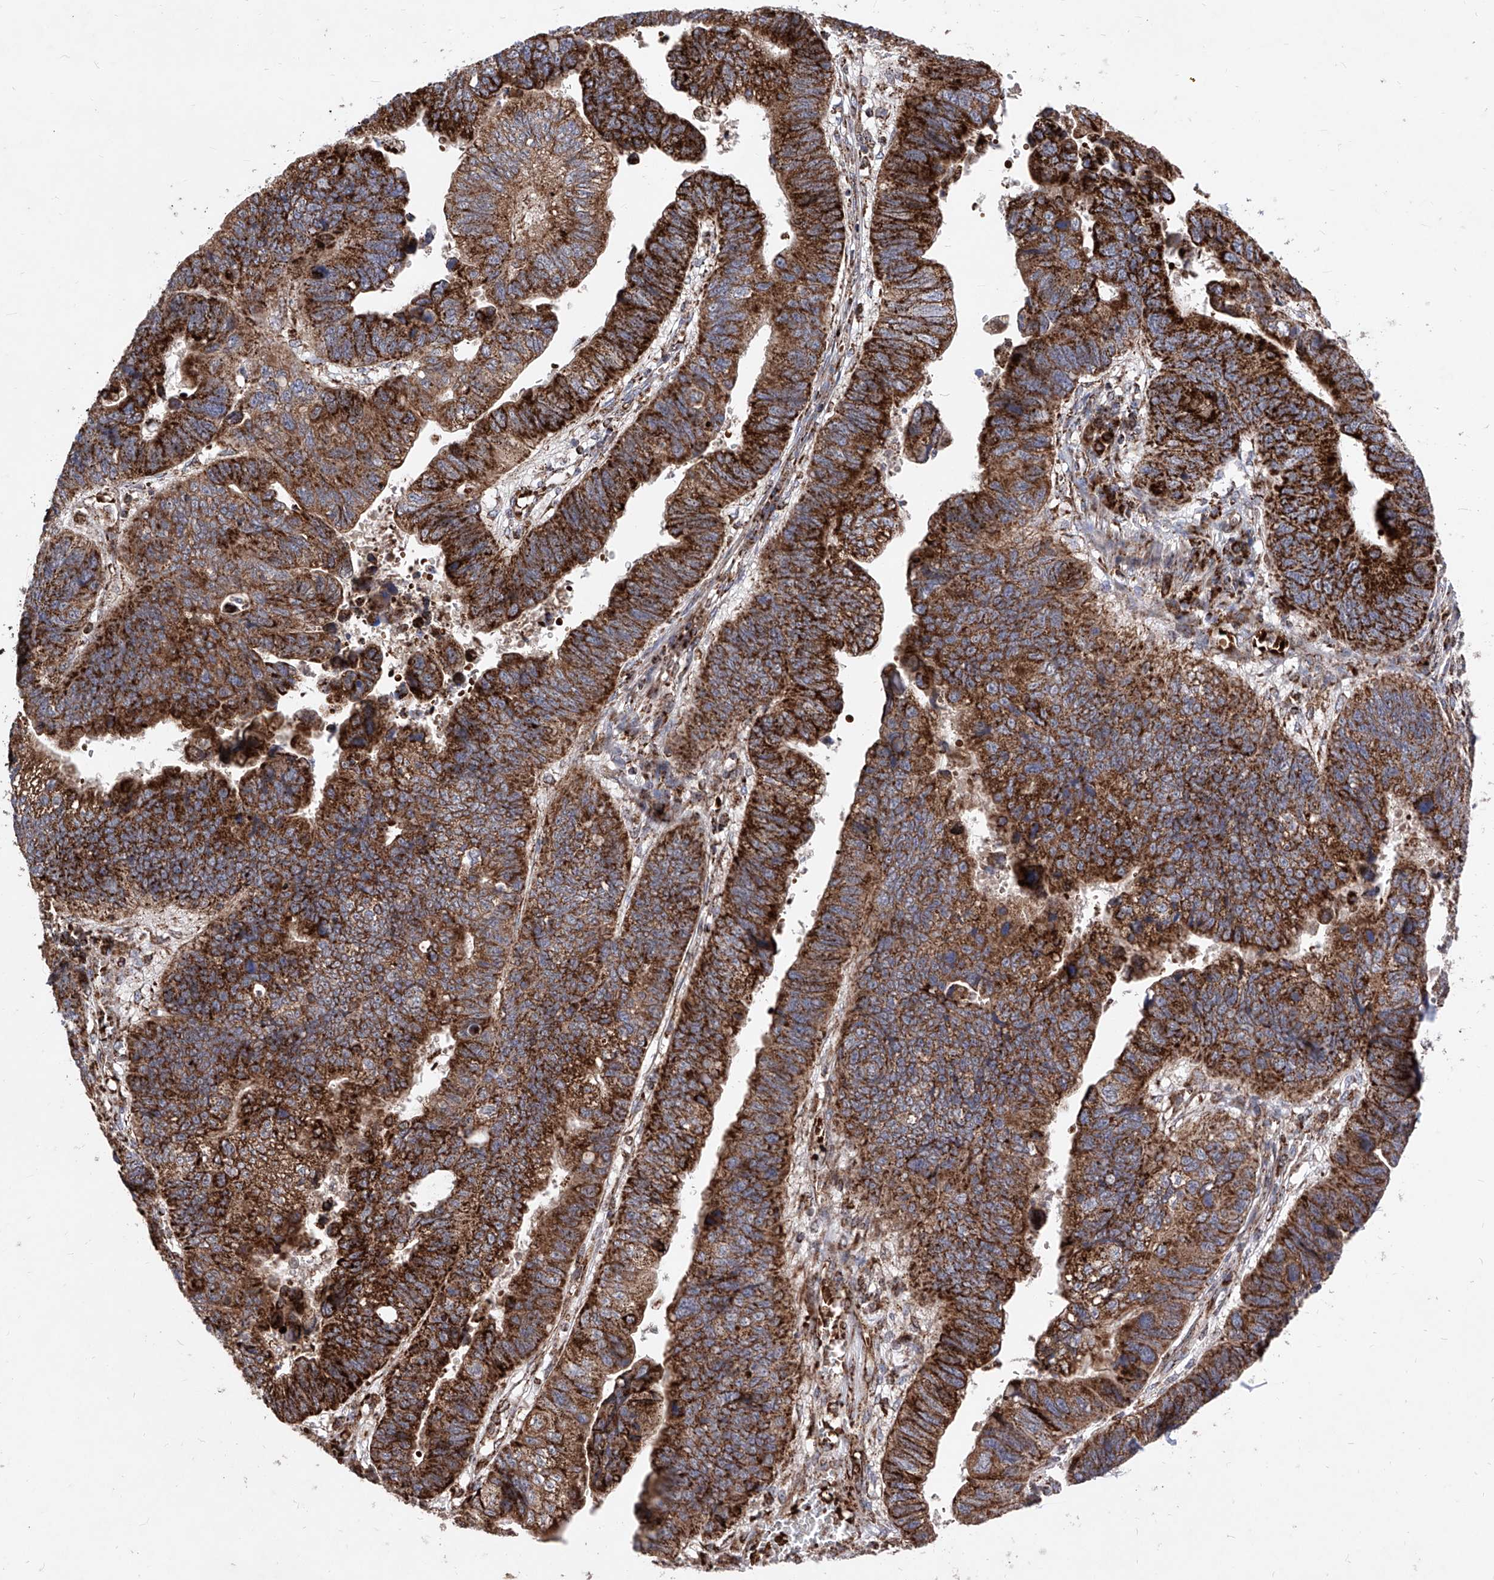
{"staining": {"intensity": "strong", "quantity": ">75%", "location": "cytoplasmic/membranous"}, "tissue": "stomach cancer", "cell_type": "Tumor cells", "image_type": "cancer", "snomed": [{"axis": "morphology", "description": "Adenocarcinoma, NOS"}, {"axis": "topography", "description": "Stomach"}], "caption": "Protein expression analysis of stomach cancer exhibits strong cytoplasmic/membranous positivity in approximately >75% of tumor cells.", "gene": "SEMA6A", "patient": {"sex": "male", "age": 59}}